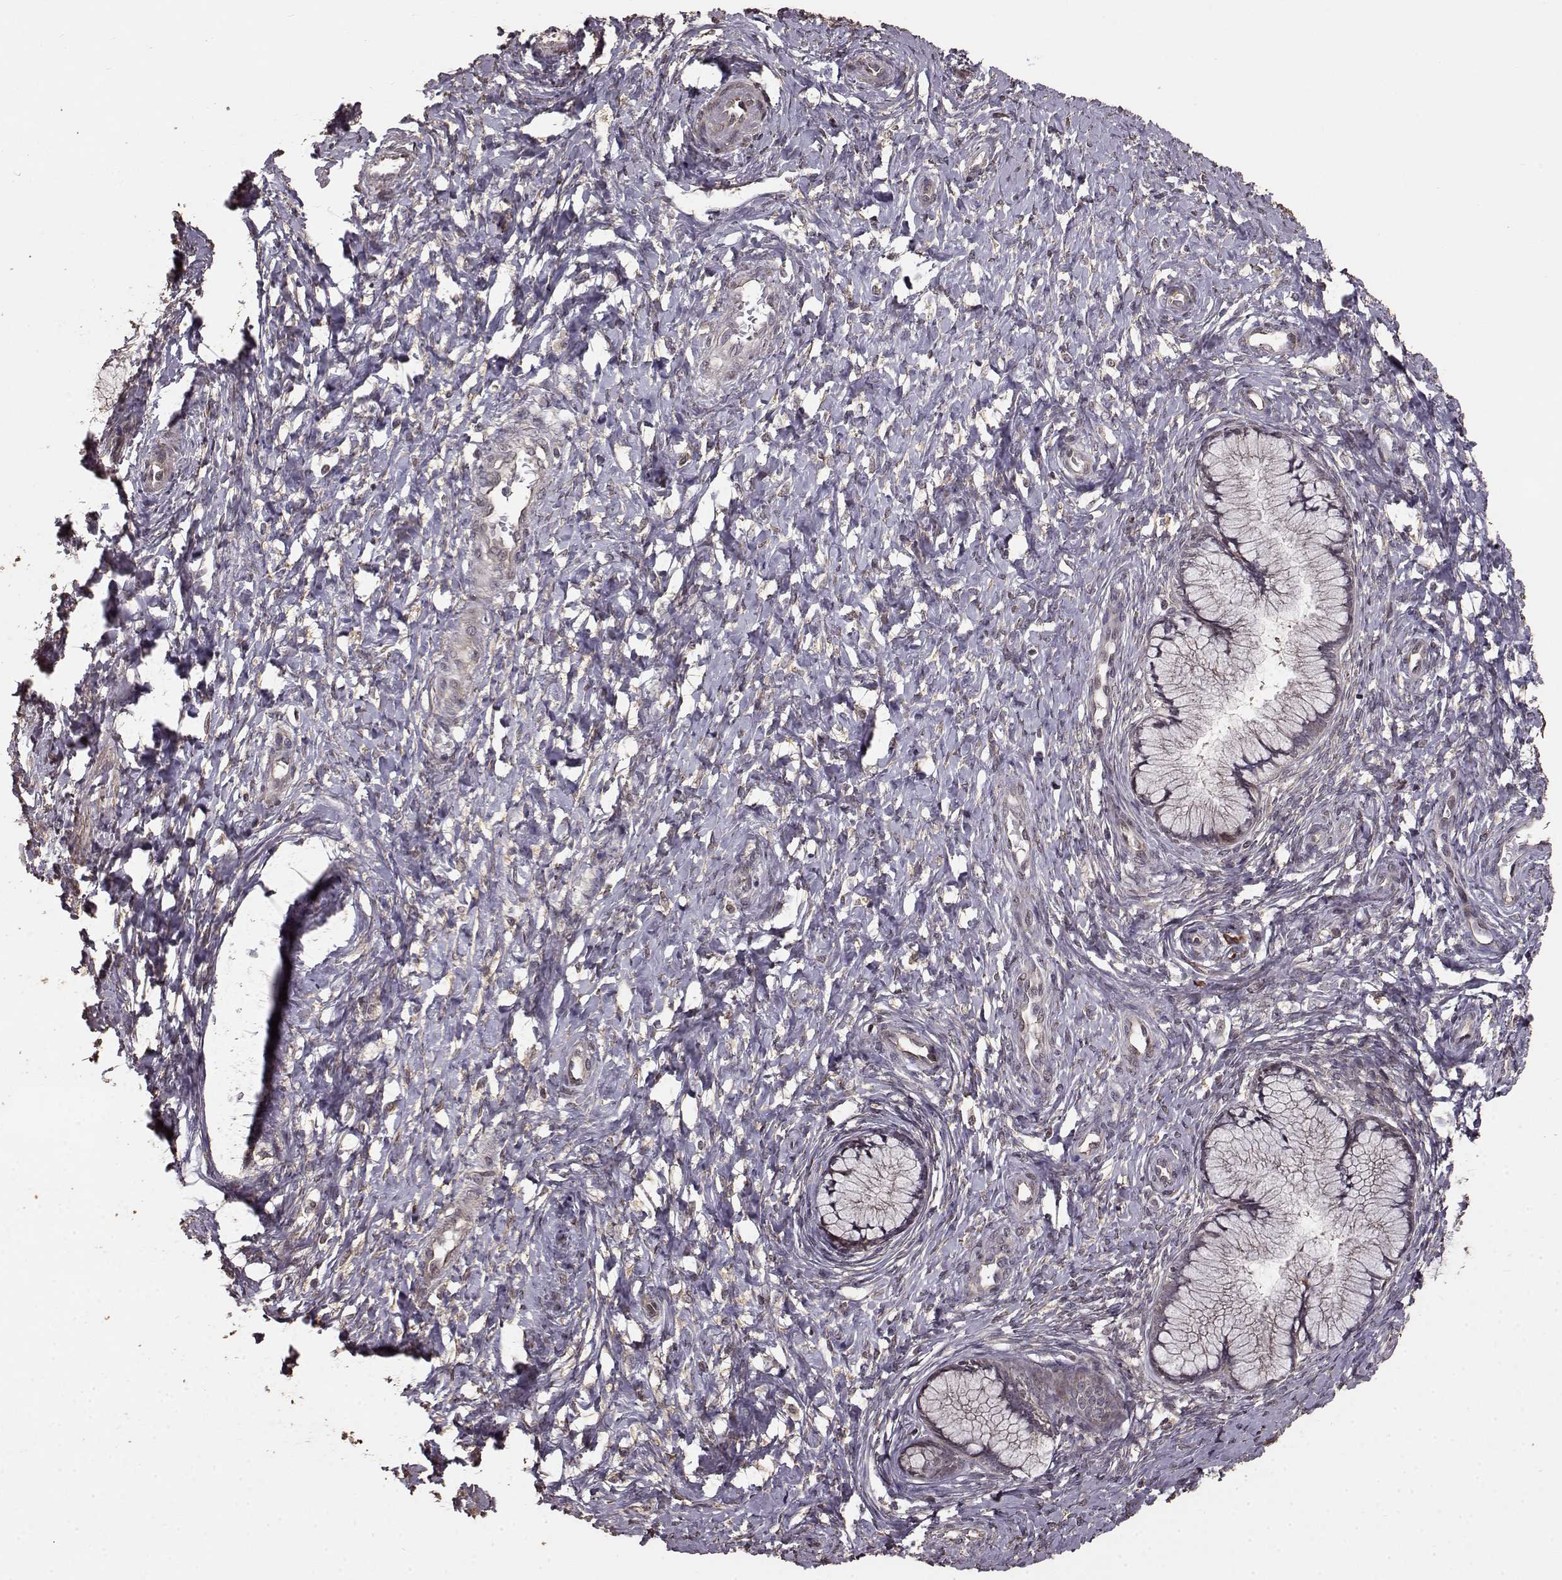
{"staining": {"intensity": "negative", "quantity": "none", "location": "none"}, "tissue": "cervix", "cell_type": "Glandular cells", "image_type": "normal", "snomed": [{"axis": "morphology", "description": "Normal tissue, NOS"}, {"axis": "topography", "description": "Cervix"}], "caption": "This is an immunohistochemistry image of unremarkable cervix. There is no positivity in glandular cells.", "gene": "USP15", "patient": {"sex": "female", "age": 37}}